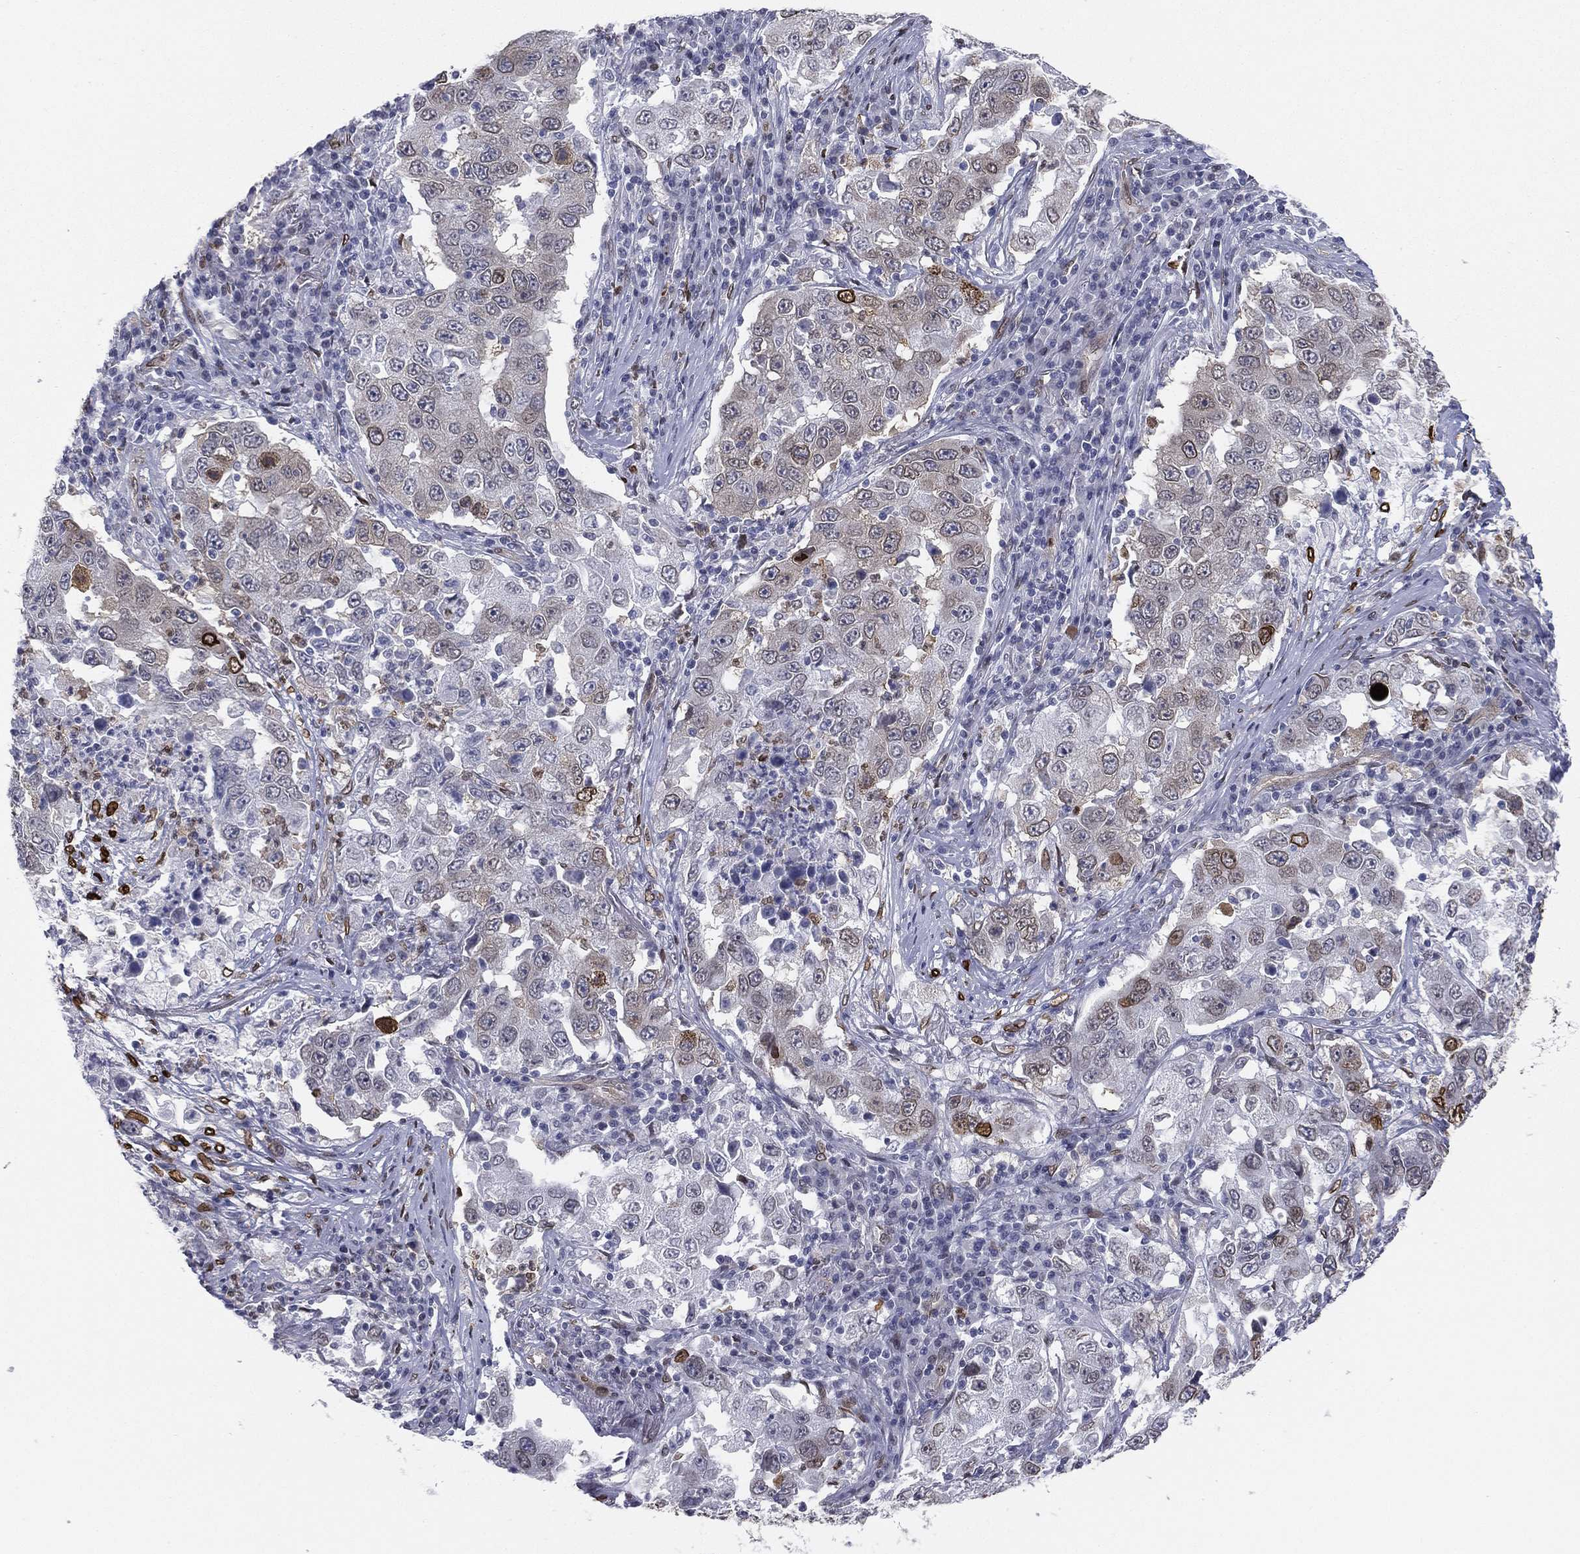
{"staining": {"intensity": "strong", "quantity": "<25%", "location": "cytoplasmic/membranous,nuclear"}, "tissue": "lung cancer", "cell_type": "Tumor cells", "image_type": "cancer", "snomed": [{"axis": "morphology", "description": "Adenocarcinoma, NOS"}, {"axis": "topography", "description": "Lung"}], "caption": "Immunohistochemical staining of human lung cancer reveals medium levels of strong cytoplasmic/membranous and nuclear expression in about <25% of tumor cells. (DAB = brown stain, brightfield microscopy at high magnification).", "gene": "LMNB1", "patient": {"sex": "male", "age": 73}}